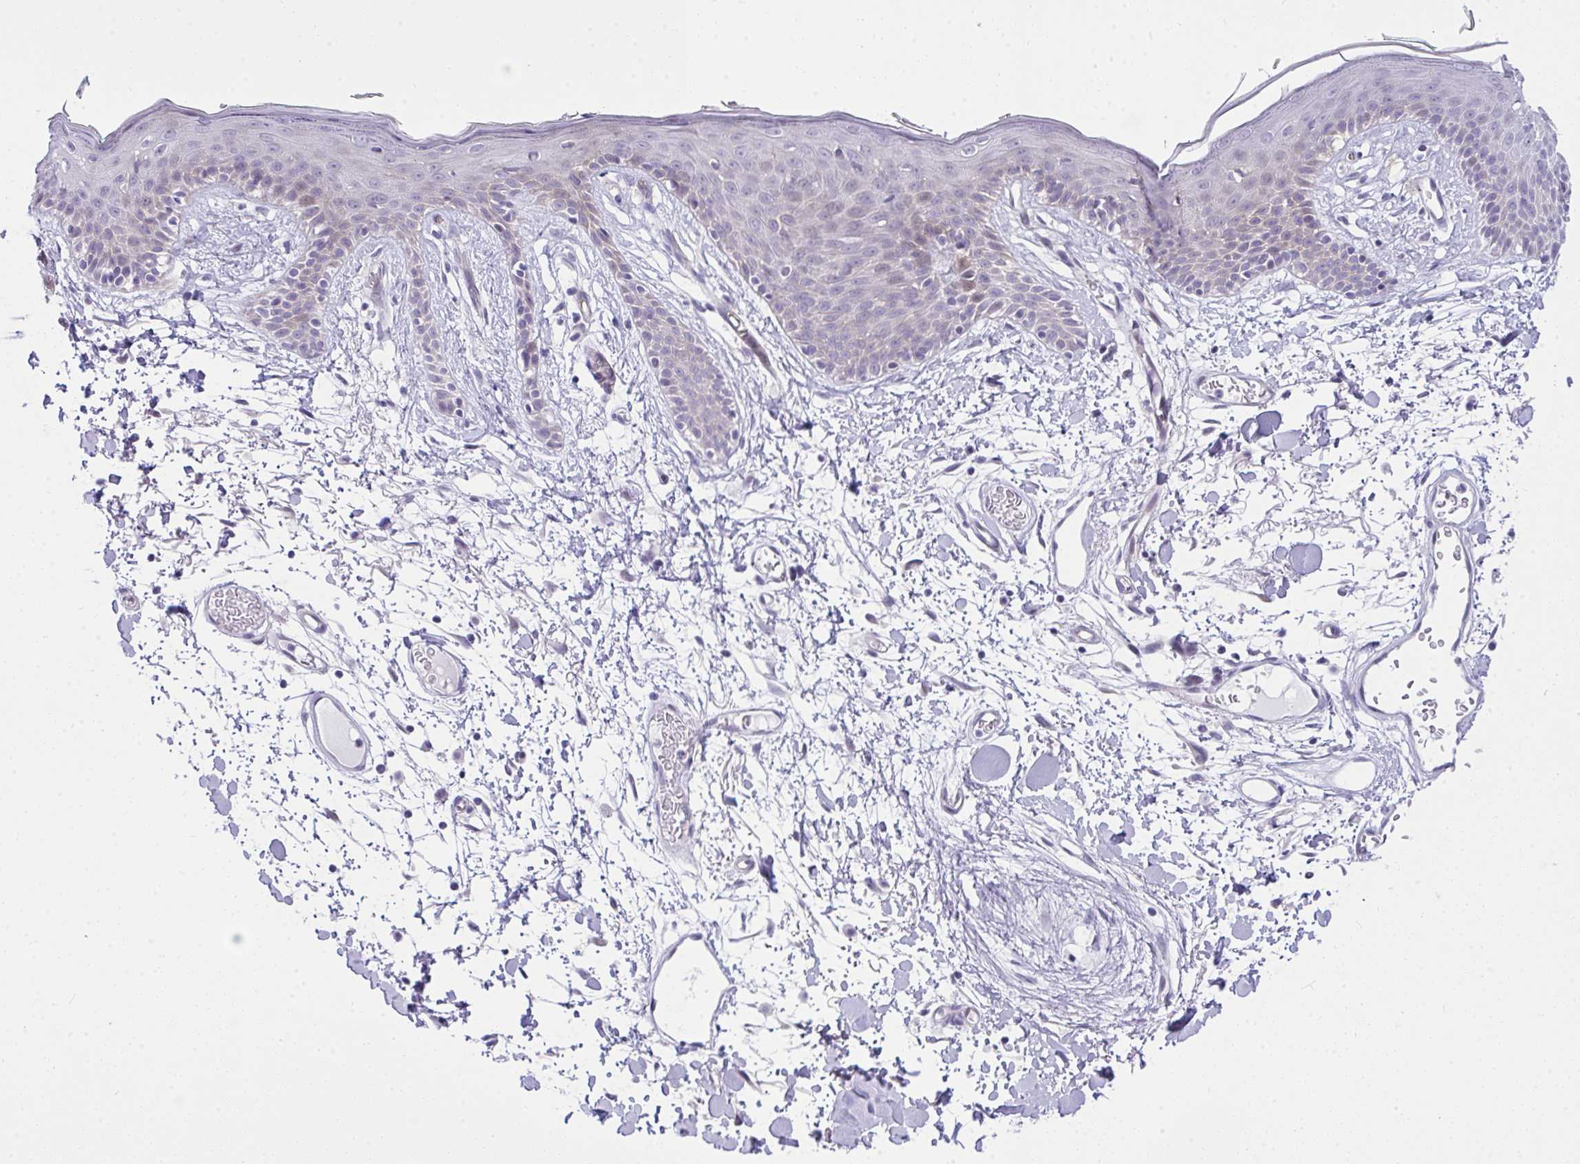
{"staining": {"intensity": "negative", "quantity": "none", "location": "none"}, "tissue": "skin", "cell_type": "Fibroblasts", "image_type": "normal", "snomed": [{"axis": "morphology", "description": "Normal tissue, NOS"}, {"axis": "topography", "description": "Skin"}], "caption": "A high-resolution photomicrograph shows IHC staining of unremarkable skin, which exhibits no significant expression in fibroblasts. The staining was performed using DAB to visualize the protein expression in brown, while the nuclei were stained in blue with hematoxylin (Magnification: 20x).", "gene": "NFXL1", "patient": {"sex": "male", "age": 79}}